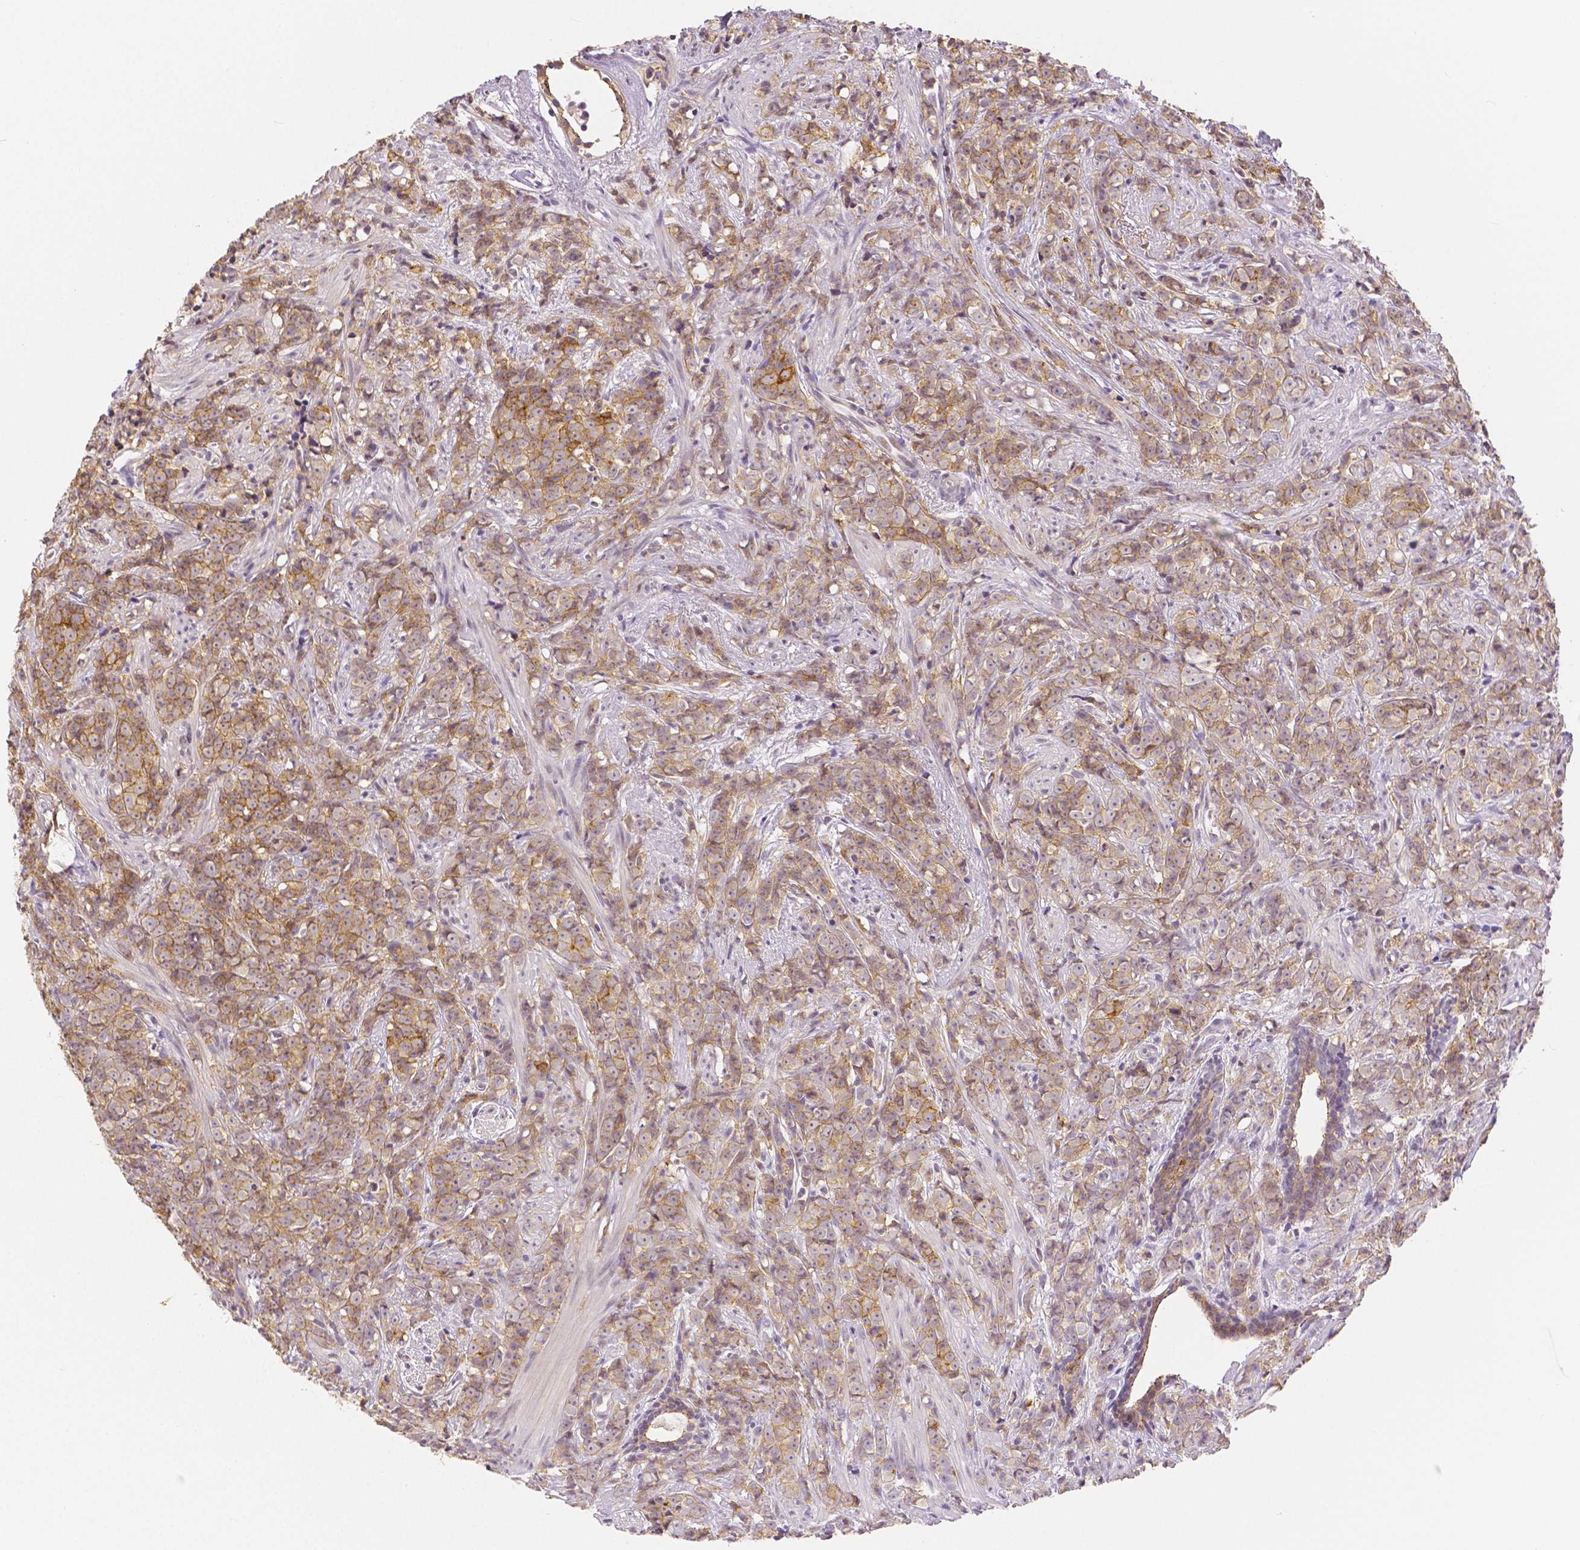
{"staining": {"intensity": "weak", "quantity": ">75%", "location": "cytoplasmic/membranous"}, "tissue": "prostate cancer", "cell_type": "Tumor cells", "image_type": "cancer", "snomed": [{"axis": "morphology", "description": "Adenocarcinoma, High grade"}, {"axis": "topography", "description": "Prostate"}], "caption": "Protein staining of prostate high-grade adenocarcinoma tissue reveals weak cytoplasmic/membranous staining in approximately >75% of tumor cells.", "gene": "OCLN", "patient": {"sex": "male", "age": 81}}